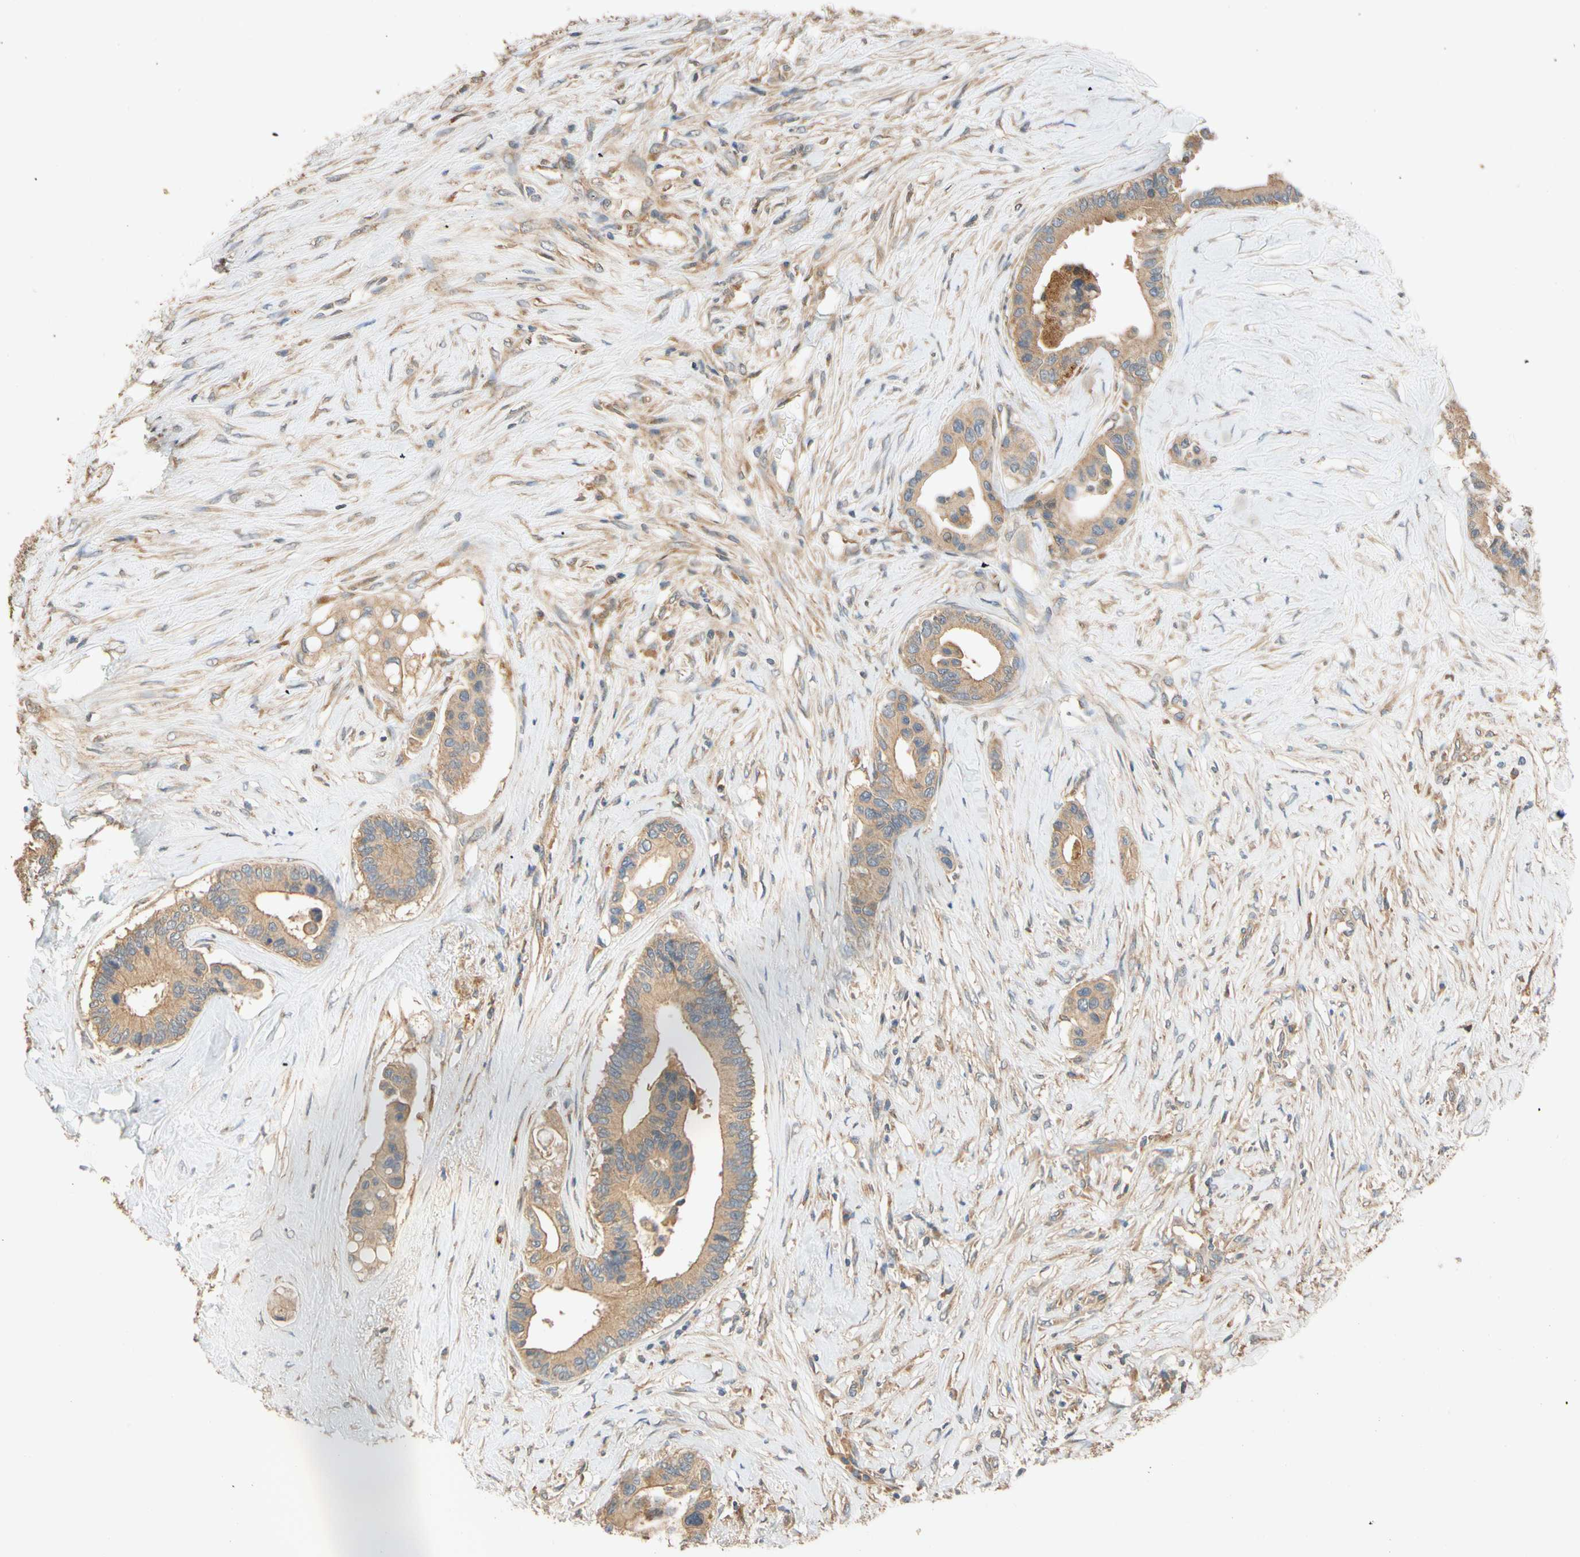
{"staining": {"intensity": "moderate", "quantity": ">75%", "location": "cytoplasmic/membranous"}, "tissue": "colorectal cancer", "cell_type": "Tumor cells", "image_type": "cancer", "snomed": [{"axis": "morphology", "description": "Normal tissue, NOS"}, {"axis": "morphology", "description": "Adenocarcinoma, NOS"}, {"axis": "topography", "description": "Colon"}], "caption": "Immunohistochemical staining of adenocarcinoma (colorectal) shows medium levels of moderate cytoplasmic/membranous expression in approximately >75% of tumor cells.", "gene": "USP46", "patient": {"sex": "male", "age": 82}}